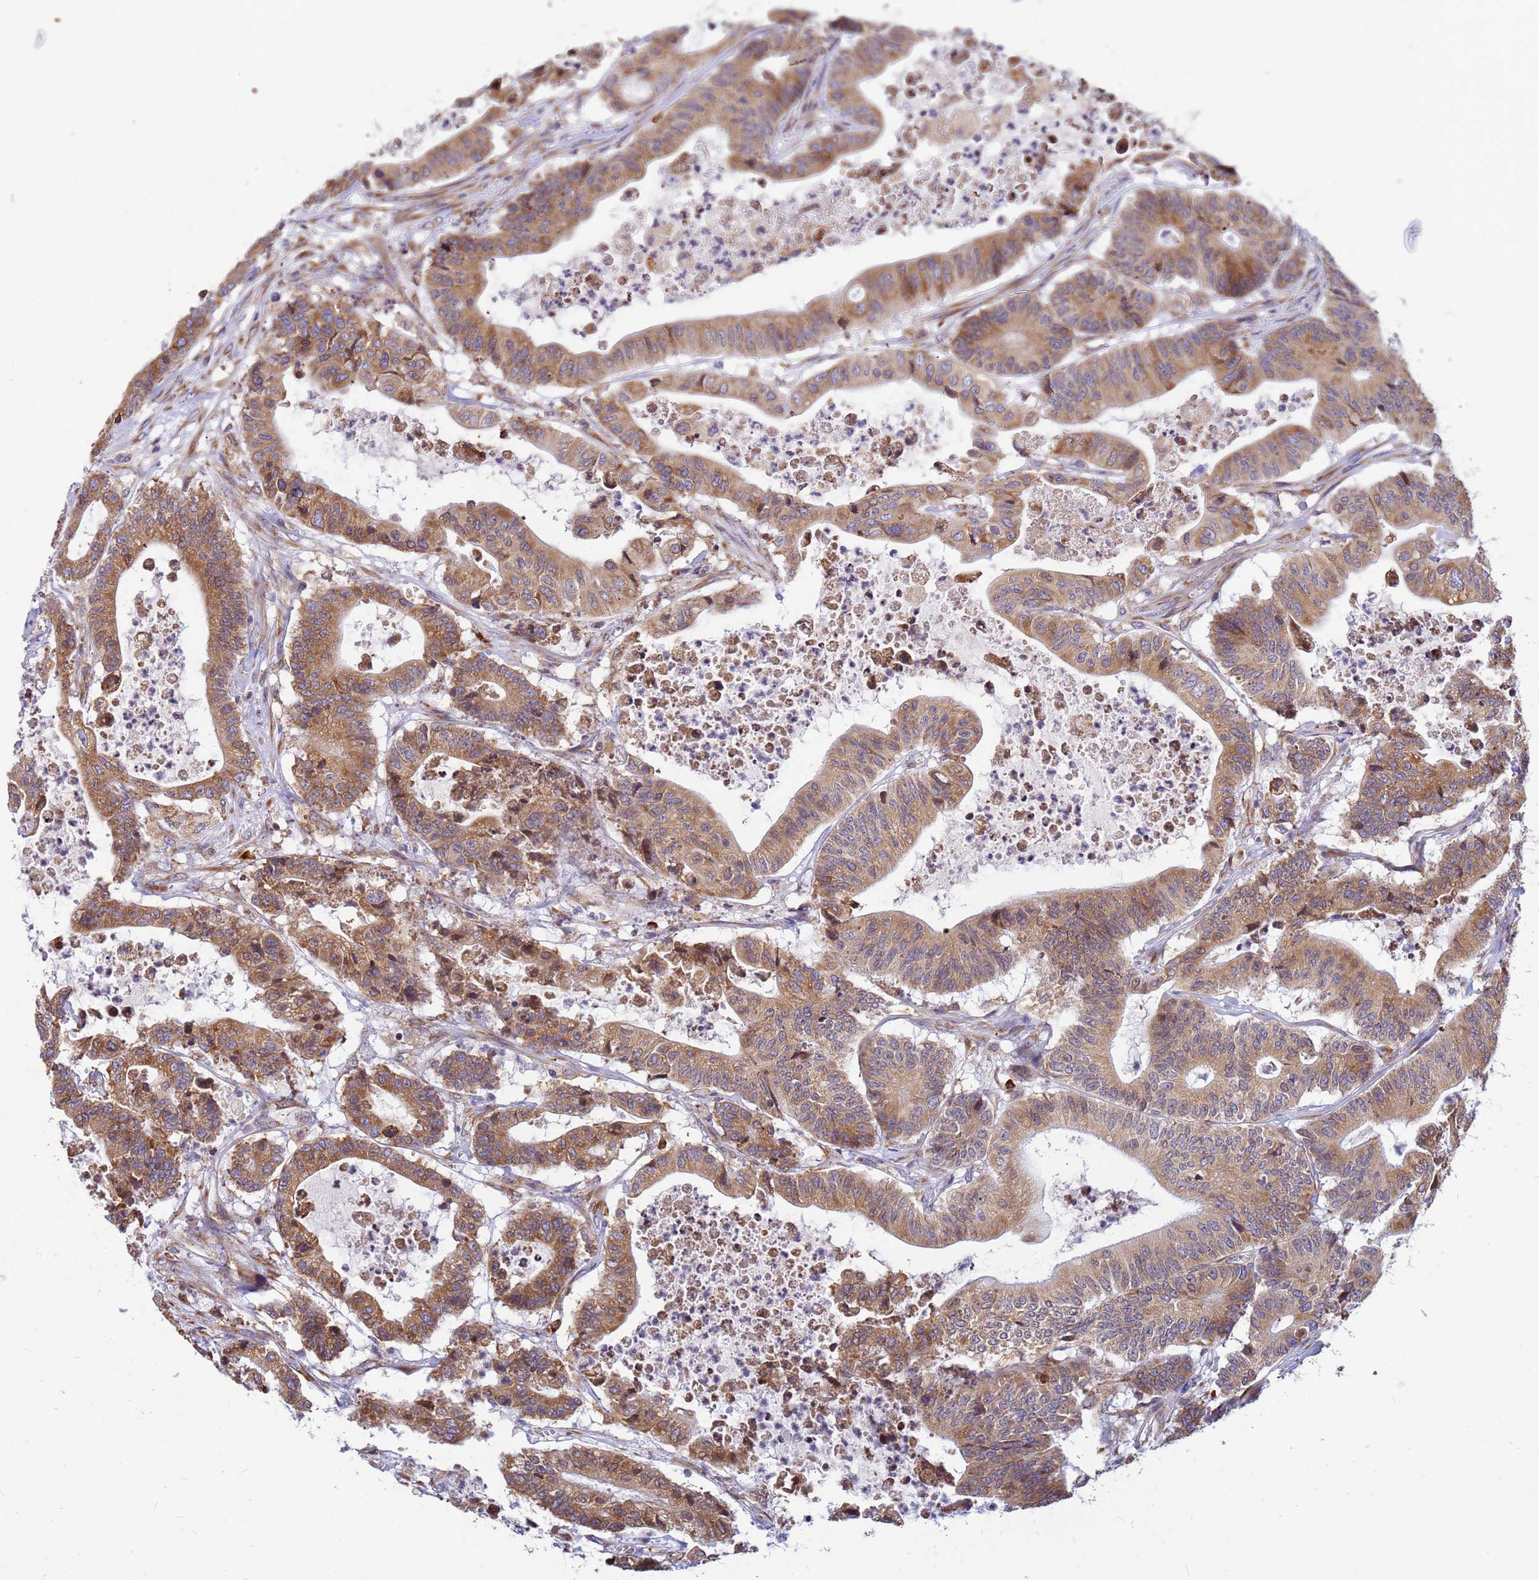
{"staining": {"intensity": "moderate", "quantity": ">75%", "location": "cytoplasmic/membranous"}, "tissue": "colorectal cancer", "cell_type": "Tumor cells", "image_type": "cancer", "snomed": [{"axis": "morphology", "description": "Adenocarcinoma, NOS"}, {"axis": "topography", "description": "Colon"}], "caption": "Moderate cytoplasmic/membranous staining for a protein is present in about >75% of tumor cells of adenocarcinoma (colorectal) using immunohistochemistry (IHC).", "gene": "SSR4", "patient": {"sex": "female", "age": 84}}